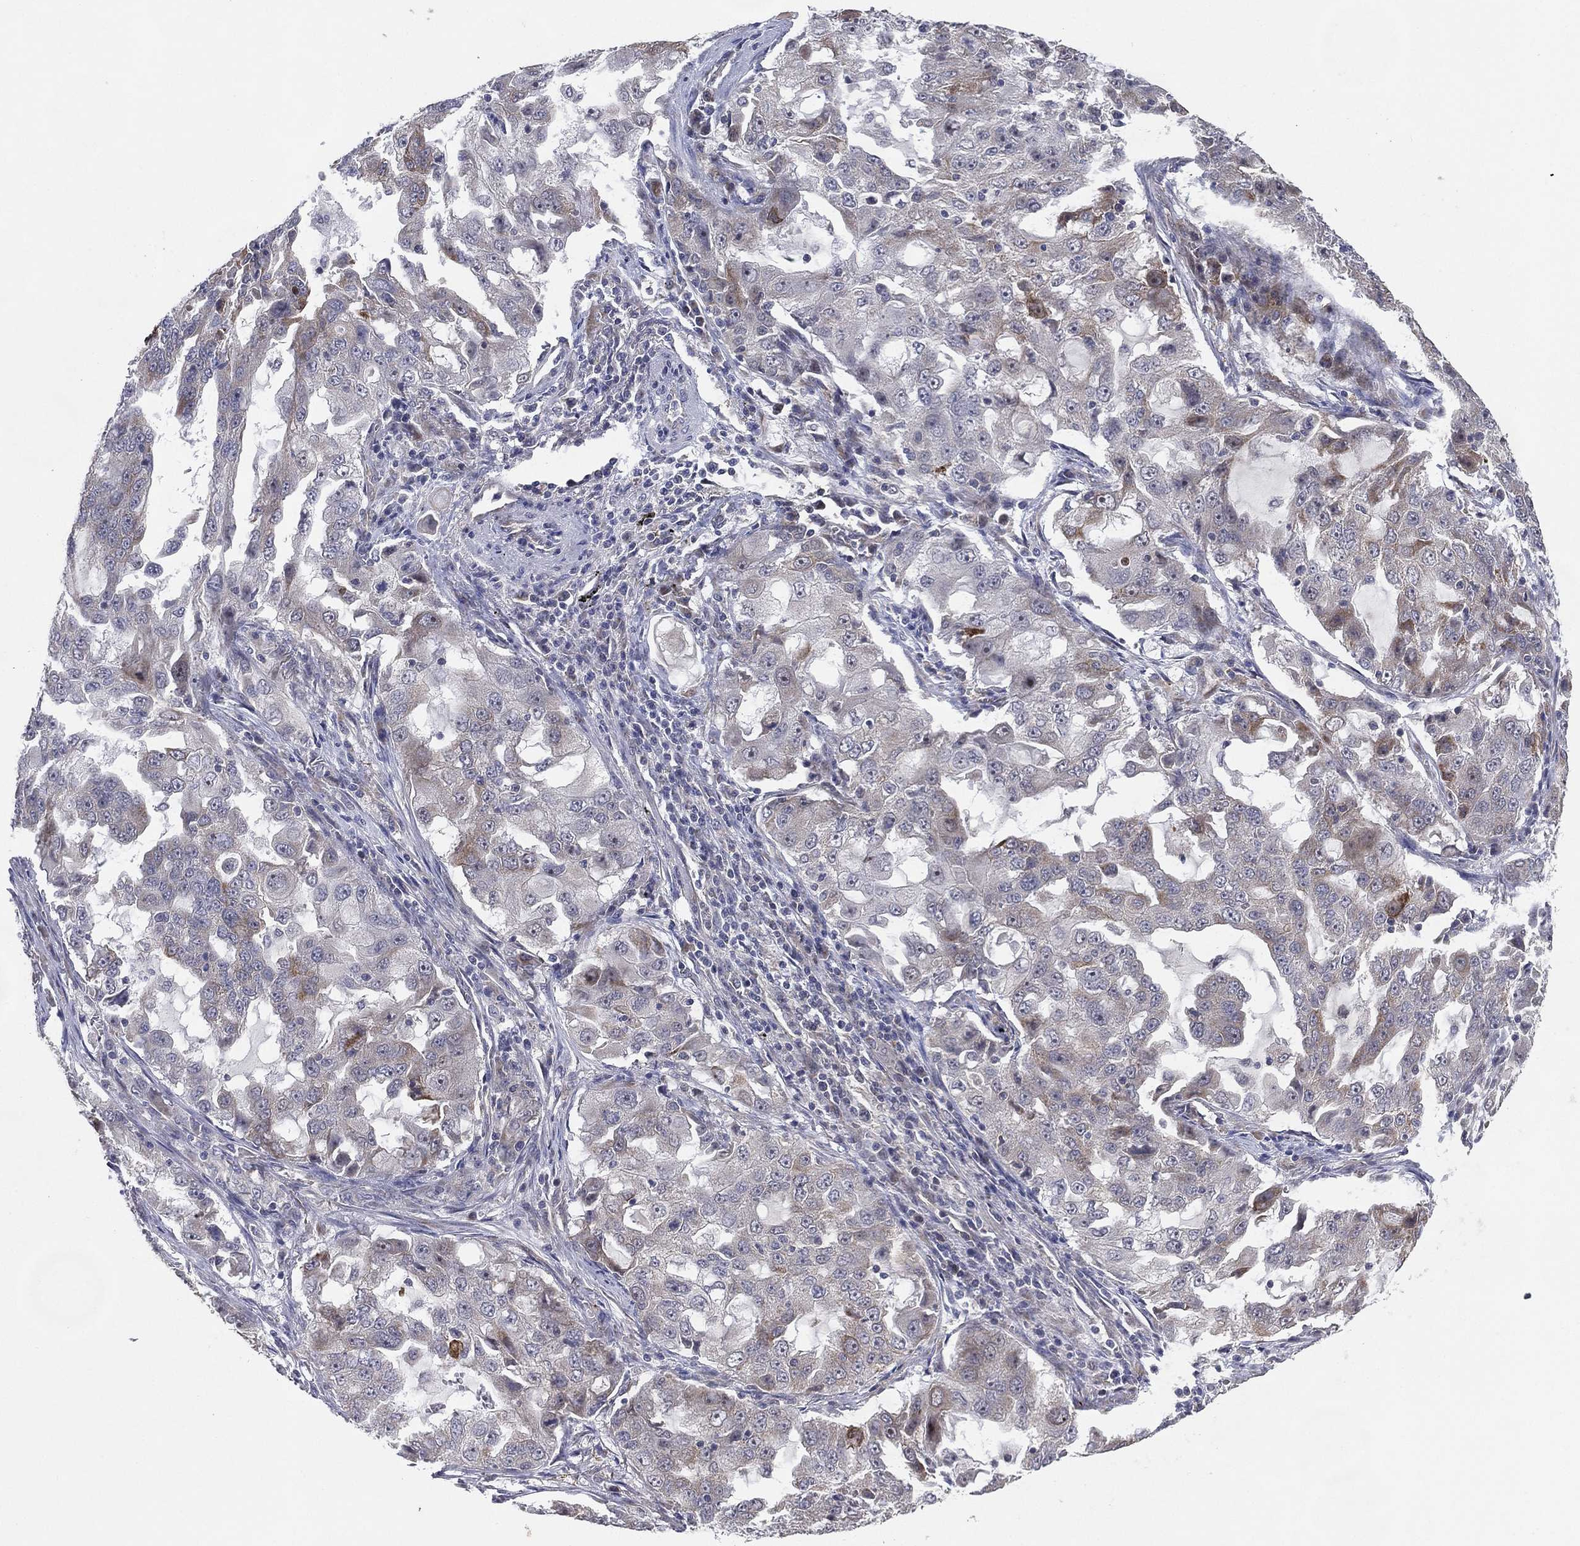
{"staining": {"intensity": "weak", "quantity": "<25%", "location": "cytoplasmic/membranous"}, "tissue": "lung cancer", "cell_type": "Tumor cells", "image_type": "cancer", "snomed": [{"axis": "morphology", "description": "Adenocarcinoma, NOS"}, {"axis": "topography", "description": "Lung"}], "caption": "This histopathology image is of lung cancer stained with IHC to label a protein in brown with the nuclei are counter-stained blue. There is no expression in tumor cells.", "gene": "KAT14", "patient": {"sex": "female", "age": 61}}